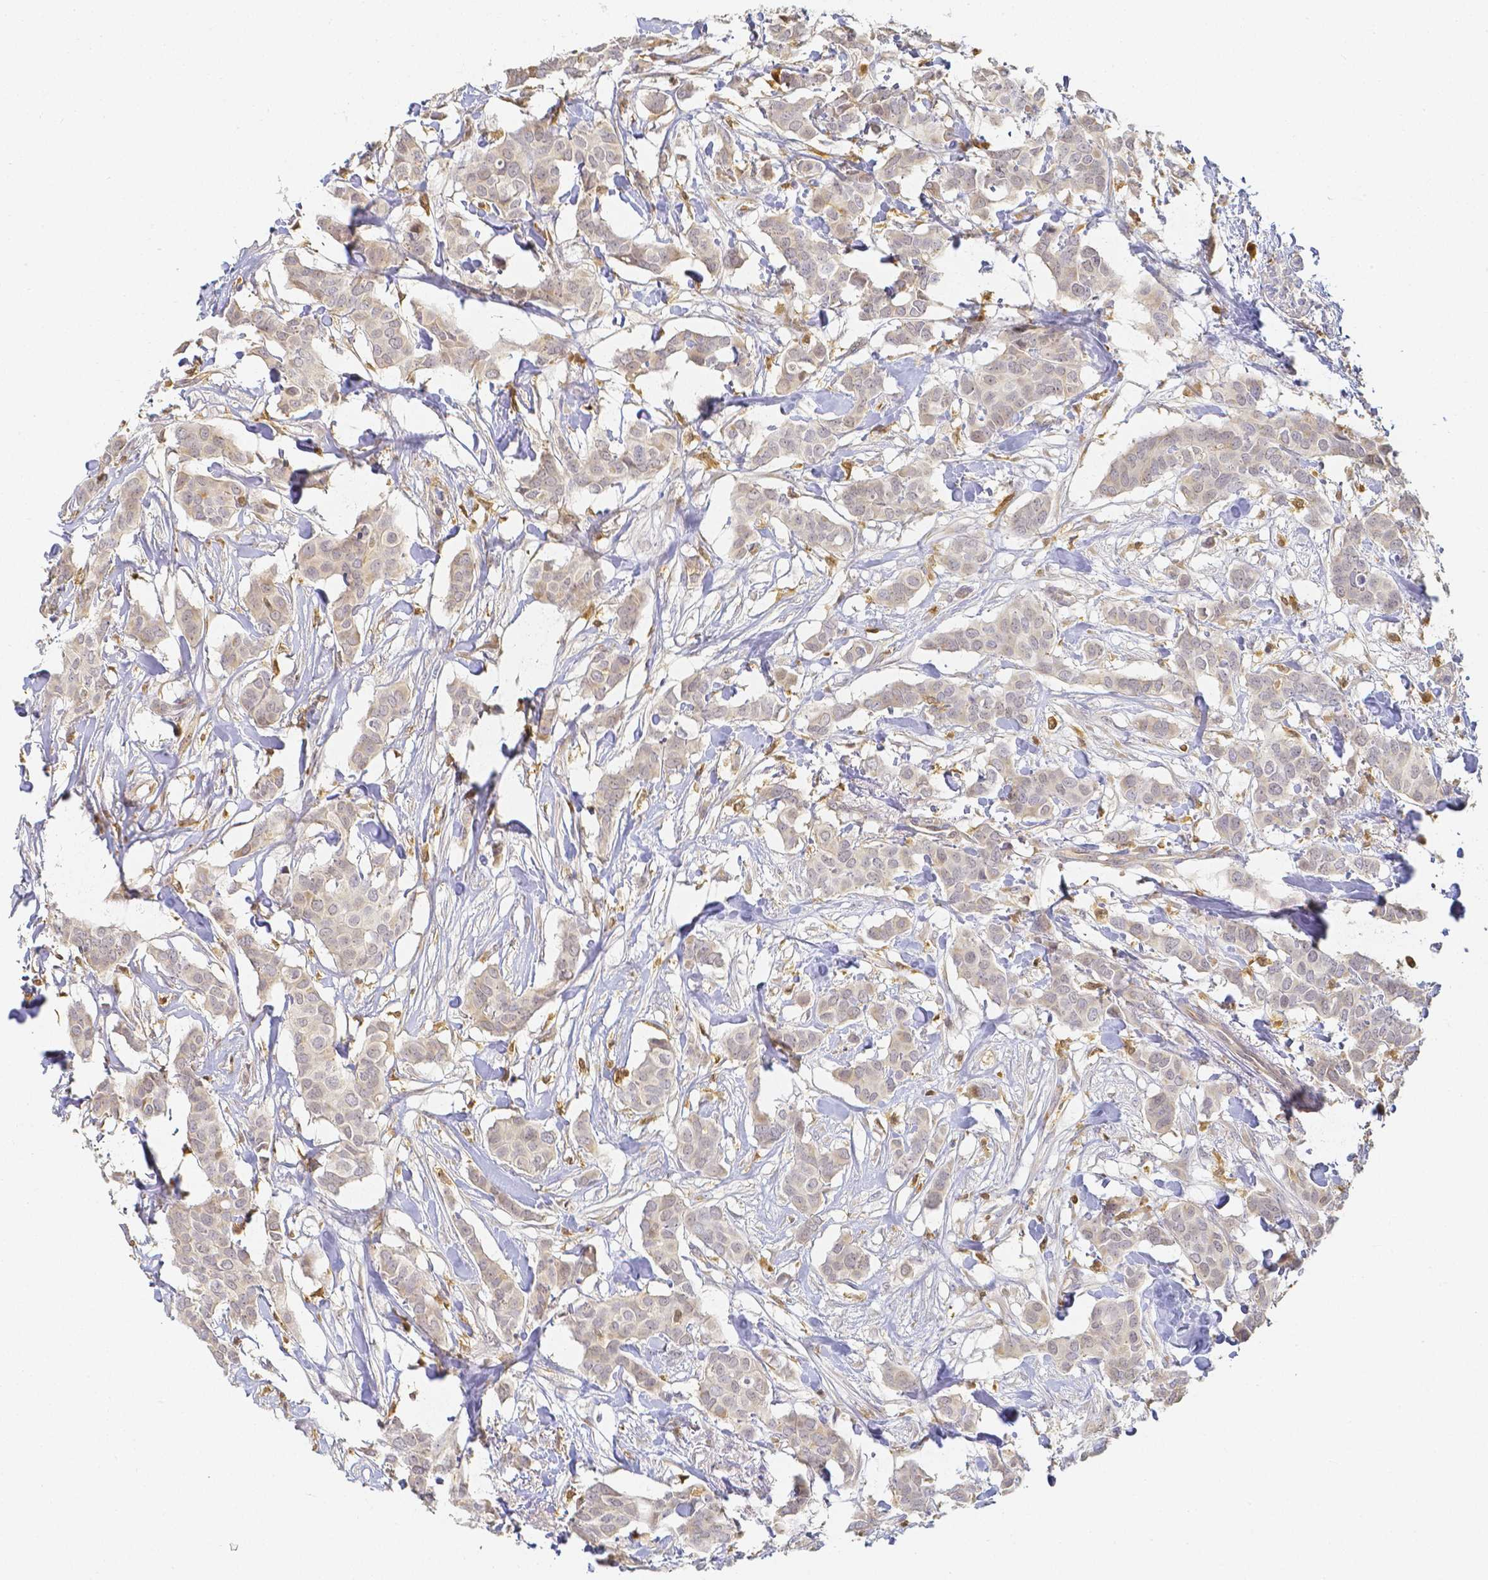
{"staining": {"intensity": "negative", "quantity": "none", "location": "none"}, "tissue": "breast cancer", "cell_type": "Tumor cells", "image_type": "cancer", "snomed": [{"axis": "morphology", "description": "Duct carcinoma"}, {"axis": "topography", "description": "Breast"}], "caption": "The micrograph exhibits no staining of tumor cells in breast invasive ductal carcinoma.", "gene": "KCNH1", "patient": {"sex": "female", "age": 62}}